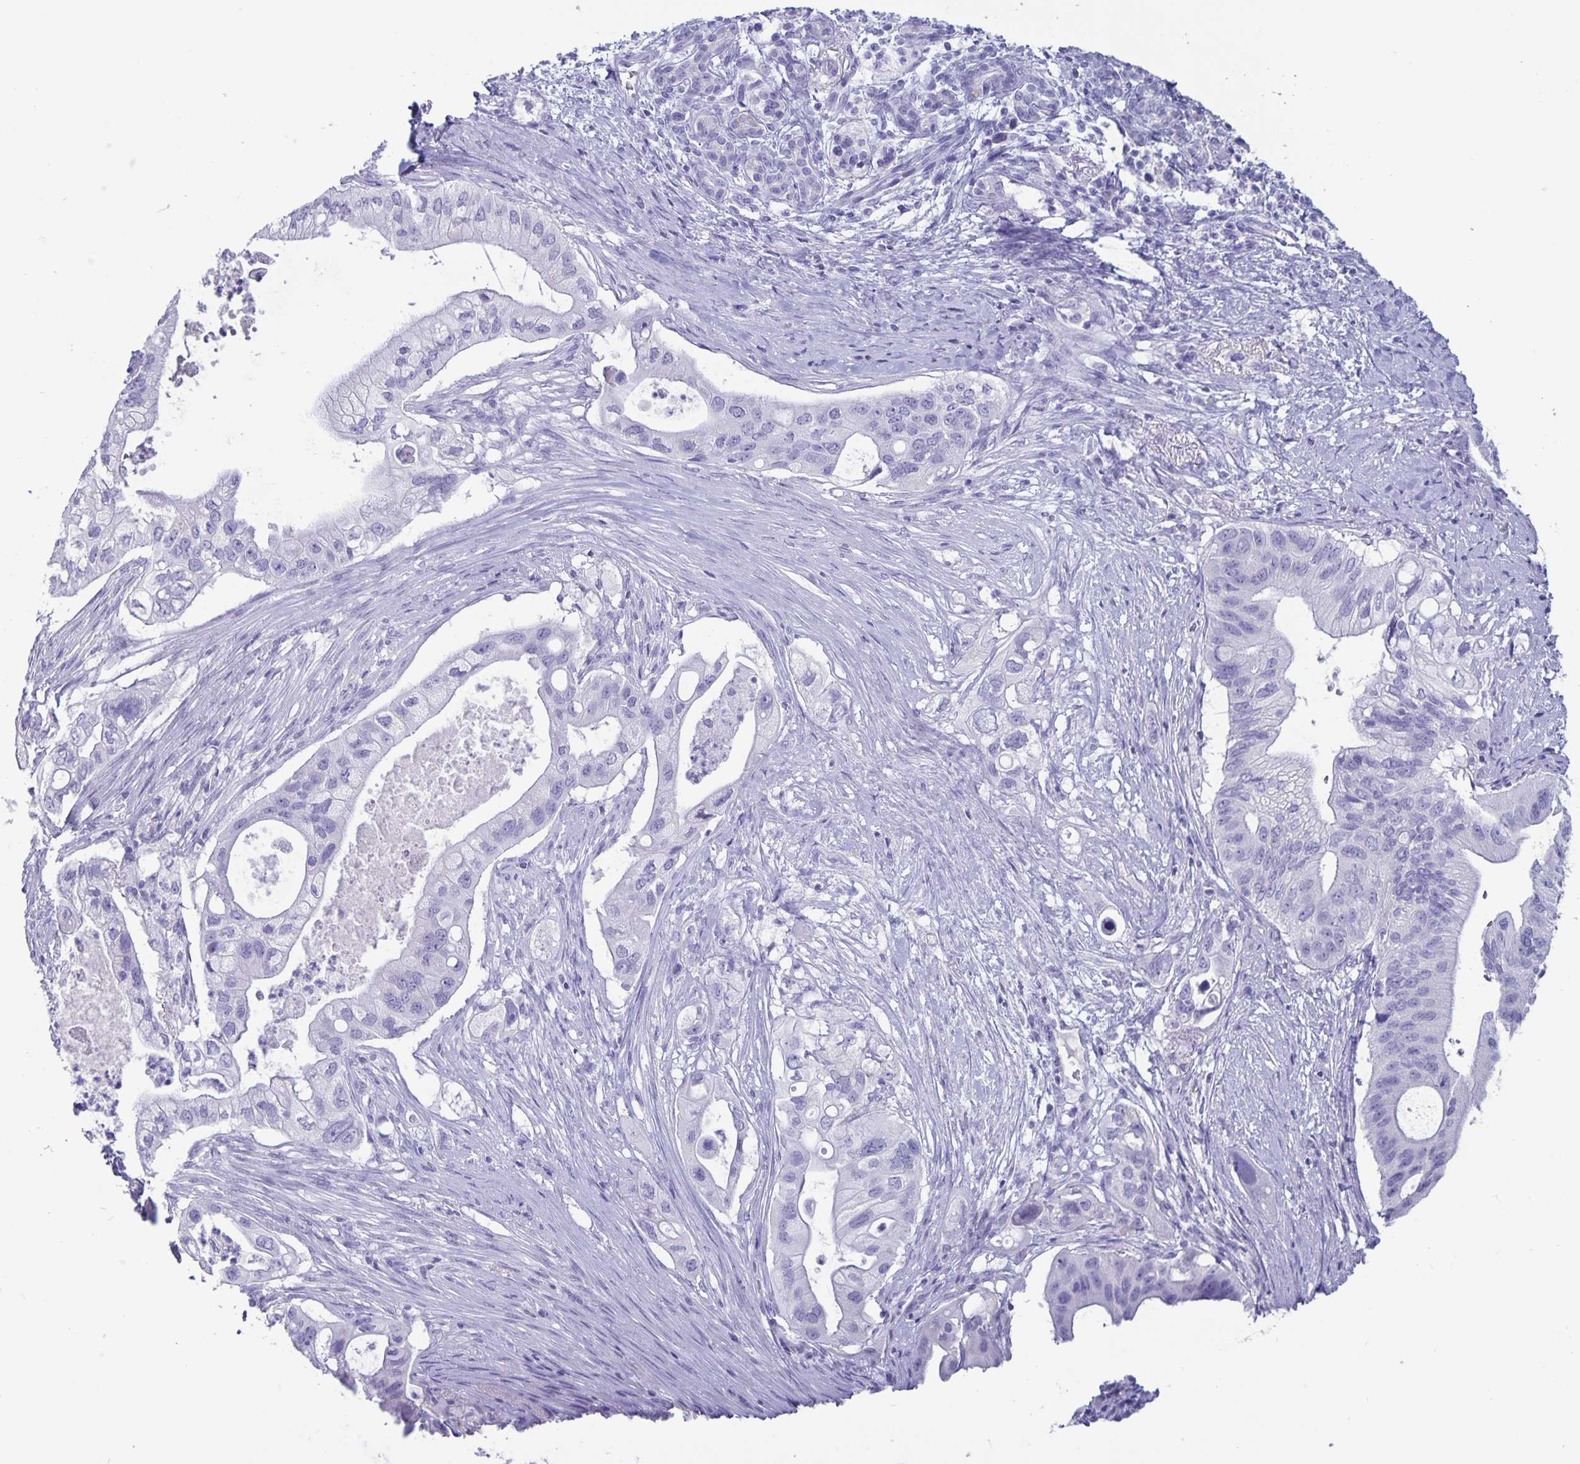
{"staining": {"intensity": "negative", "quantity": "none", "location": "none"}, "tissue": "pancreatic cancer", "cell_type": "Tumor cells", "image_type": "cancer", "snomed": [{"axis": "morphology", "description": "Adenocarcinoma, NOS"}, {"axis": "topography", "description": "Pancreas"}], "caption": "An image of human pancreatic adenocarcinoma is negative for staining in tumor cells. (Brightfield microscopy of DAB (3,3'-diaminobenzidine) immunohistochemistry at high magnification).", "gene": "BPIFA3", "patient": {"sex": "female", "age": 72}}